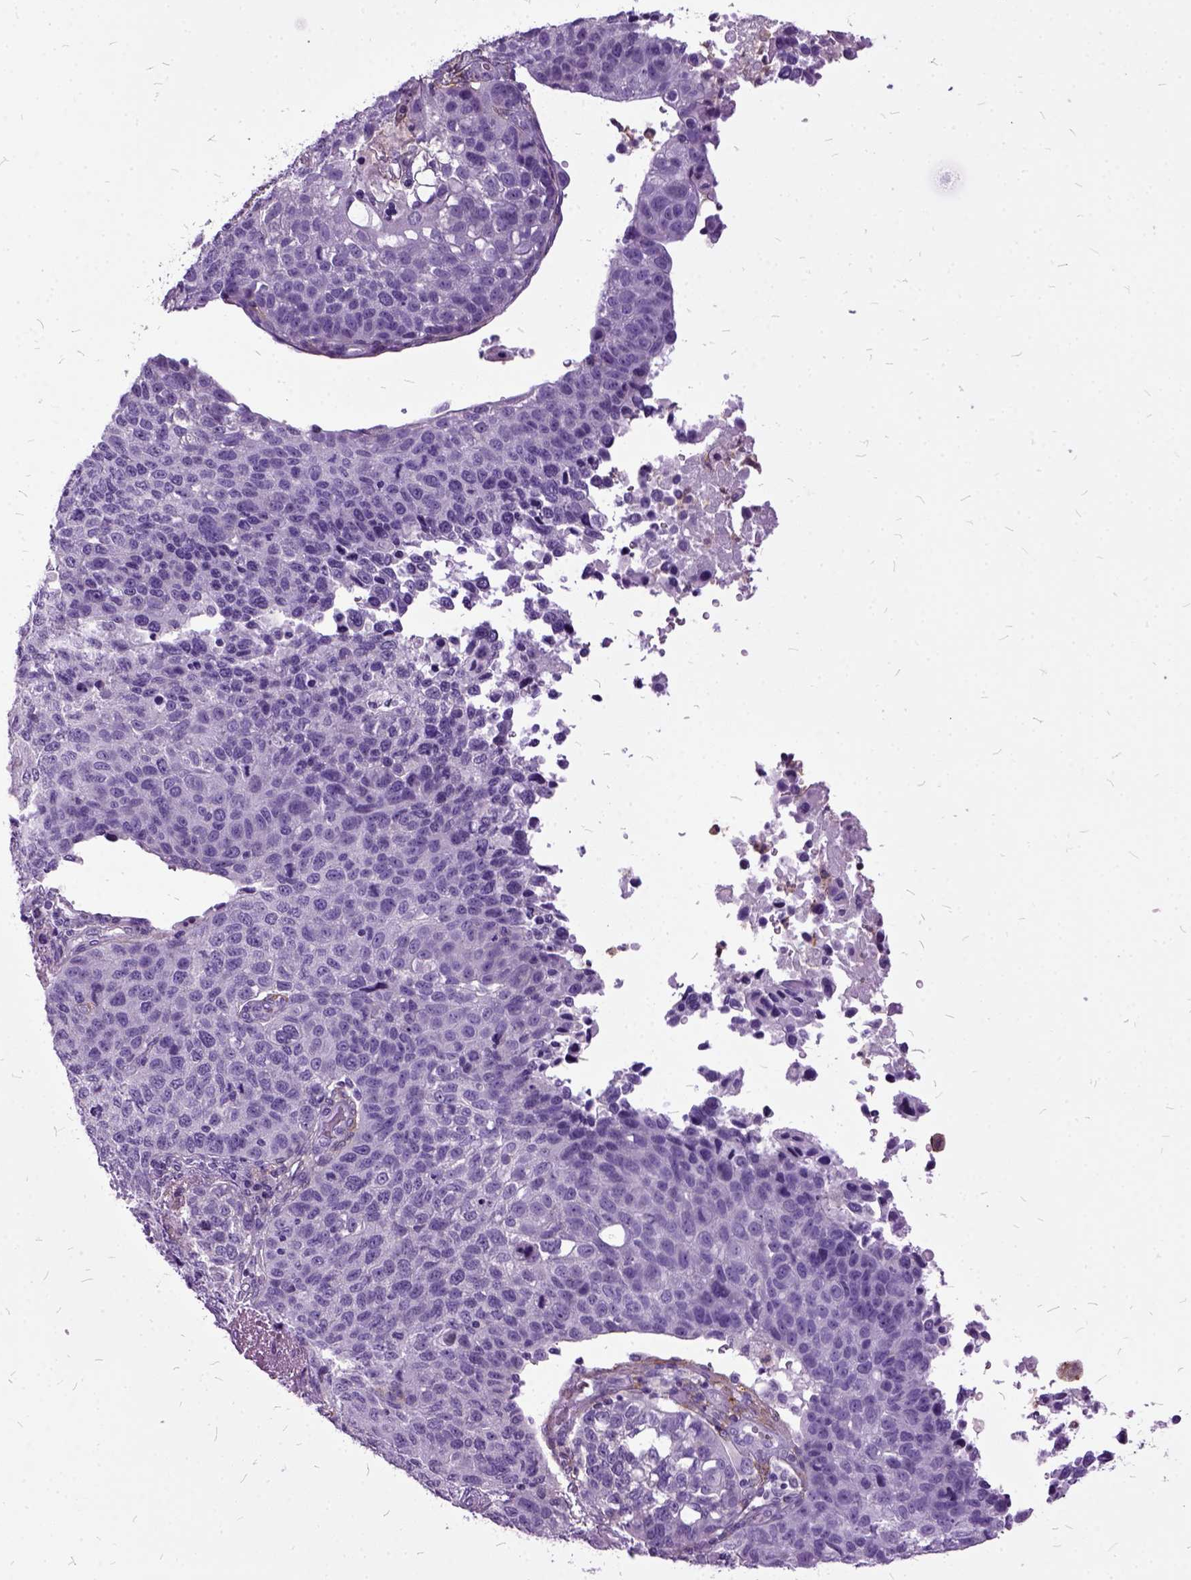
{"staining": {"intensity": "negative", "quantity": "none", "location": "none"}, "tissue": "lung cancer", "cell_type": "Tumor cells", "image_type": "cancer", "snomed": [{"axis": "morphology", "description": "Squamous cell carcinoma, NOS"}, {"axis": "topography", "description": "Lymph node"}, {"axis": "topography", "description": "Lung"}], "caption": "Immunohistochemistry of human lung squamous cell carcinoma exhibits no positivity in tumor cells. Brightfield microscopy of immunohistochemistry (IHC) stained with DAB (brown) and hematoxylin (blue), captured at high magnification.", "gene": "MME", "patient": {"sex": "male", "age": 61}}